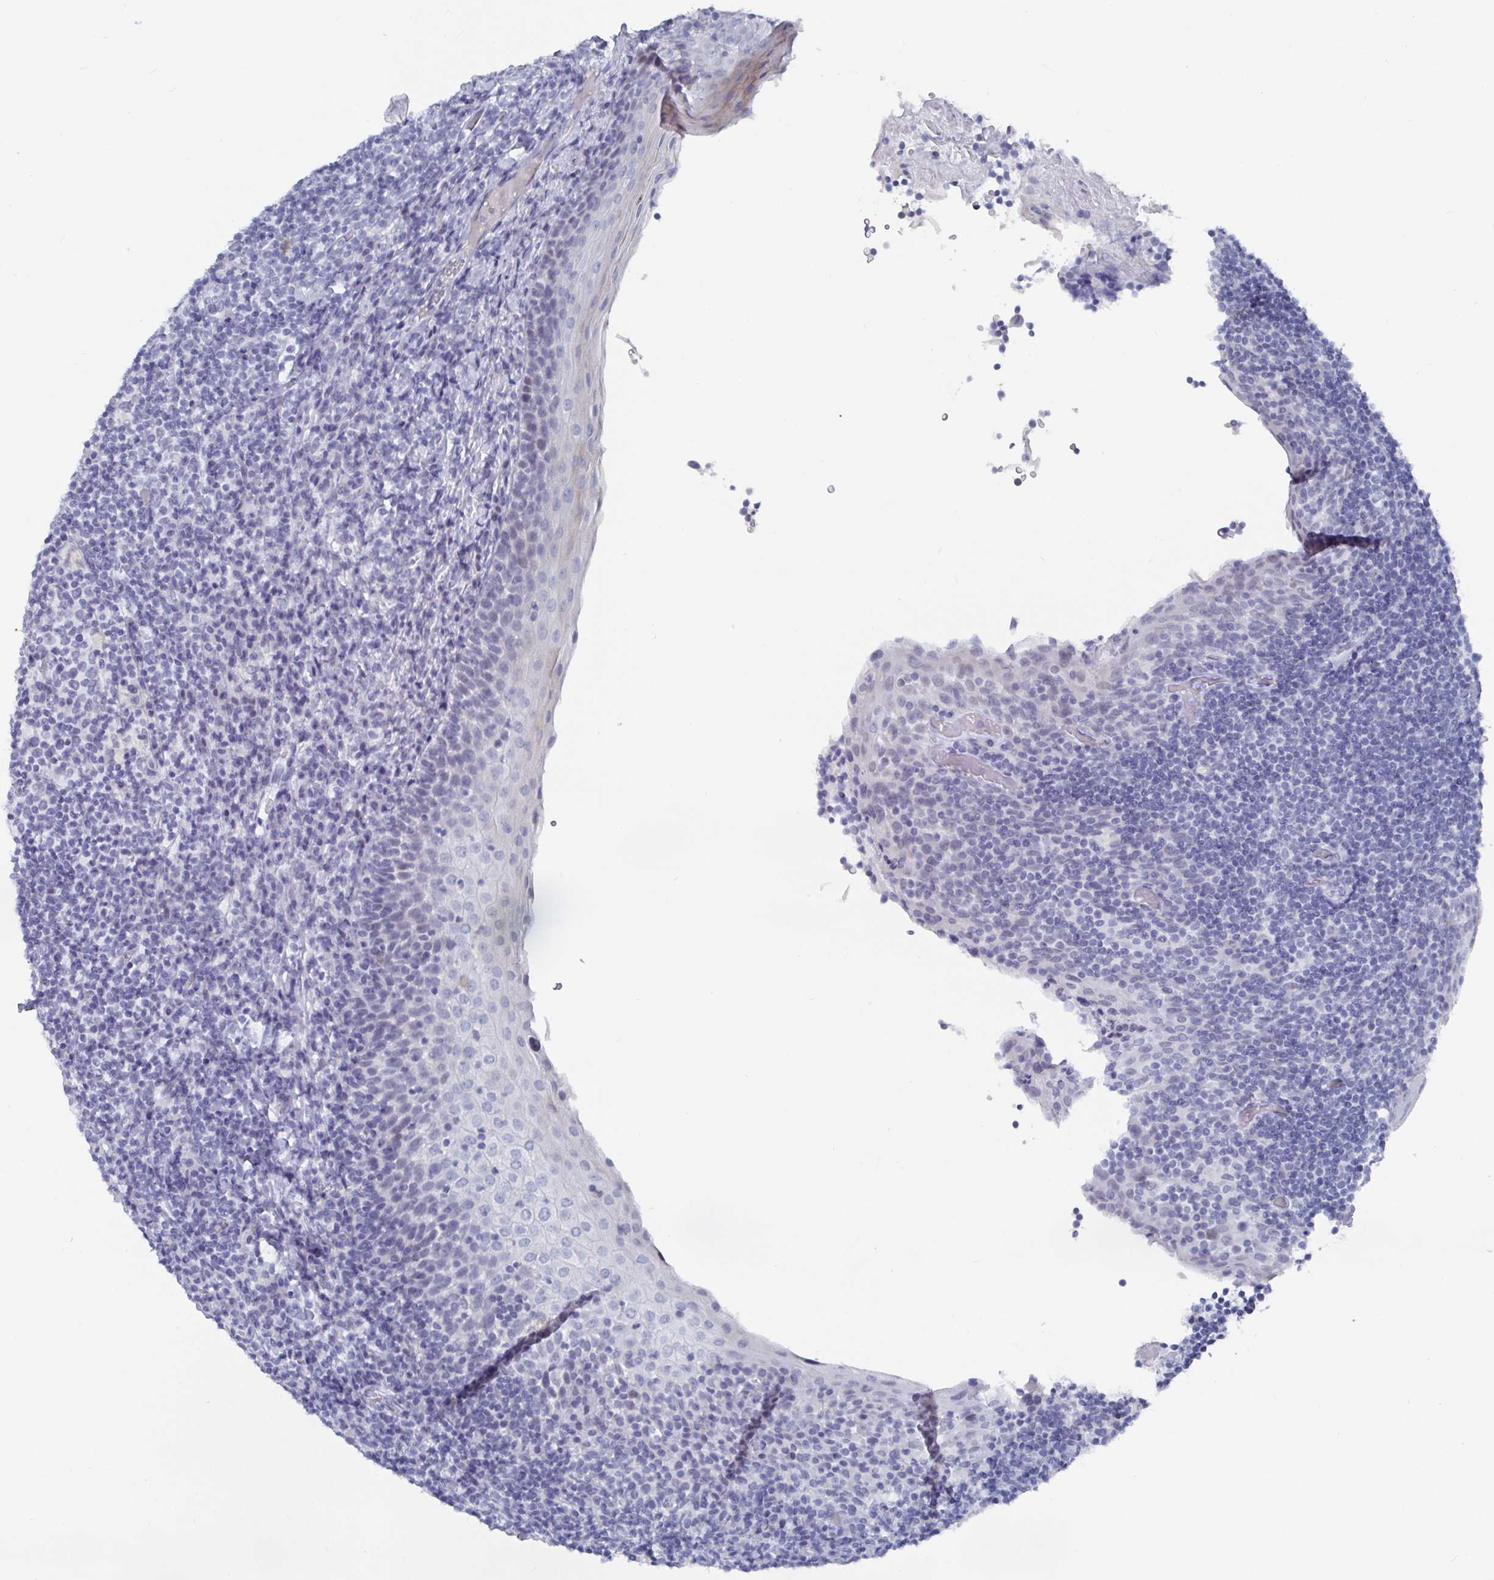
{"staining": {"intensity": "negative", "quantity": "none", "location": "none"}, "tissue": "tonsil", "cell_type": "Germinal center cells", "image_type": "normal", "snomed": [{"axis": "morphology", "description": "Normal tissue, NOS"}, {"axis": "topography", "description": "Tonsil"}], "caption": "There is no significant expression in germinal center cells of tonsil. The staining is performed using DAB brown chromogen with nuclei counter-stained in using hematoxylin.", "gene": "CAMKV", "patient": {"sex": "female", "age": 10}}